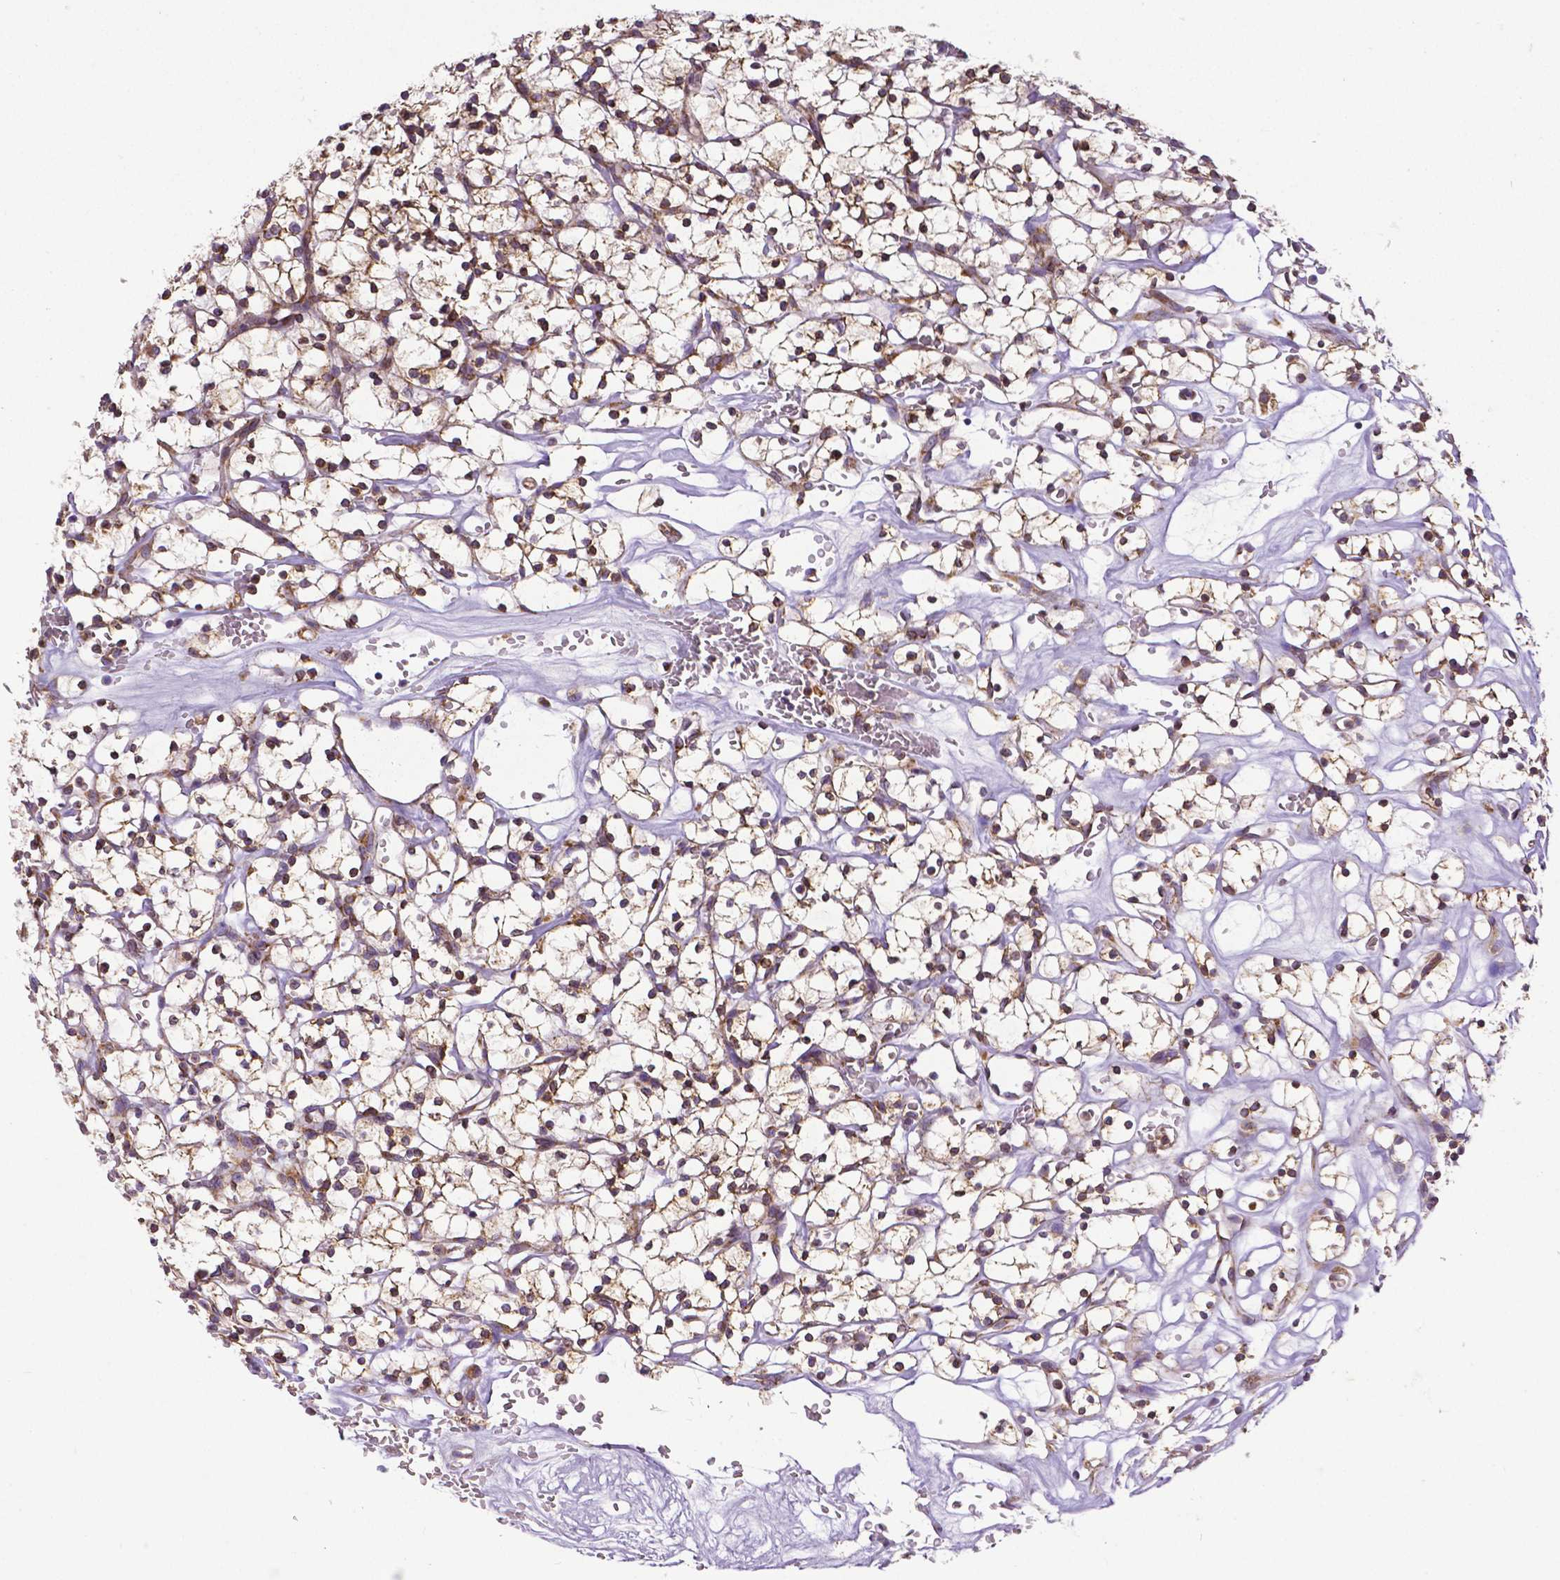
{"staining": {"intensity": "strong", "quantity": ">75%", "location": "cytoplasmic/membranous"}, "tissue": "renal cancer", "cell_type": "Tumor cells", "image_type": "cancer", "snomed": [{"axis": "morphology", "description": "Adenocarcinoma, NOS"}, {"axis": "topography", "description": "Kidney"}], "caption": "Protein positivity by immunohistochemistry displays strong cytoplasmic/membranous expression in about >75% of tumor cells in renal adenocarcinoma.", "gene": "MTDH", "patient": {"sex": "female", "age": 64}}